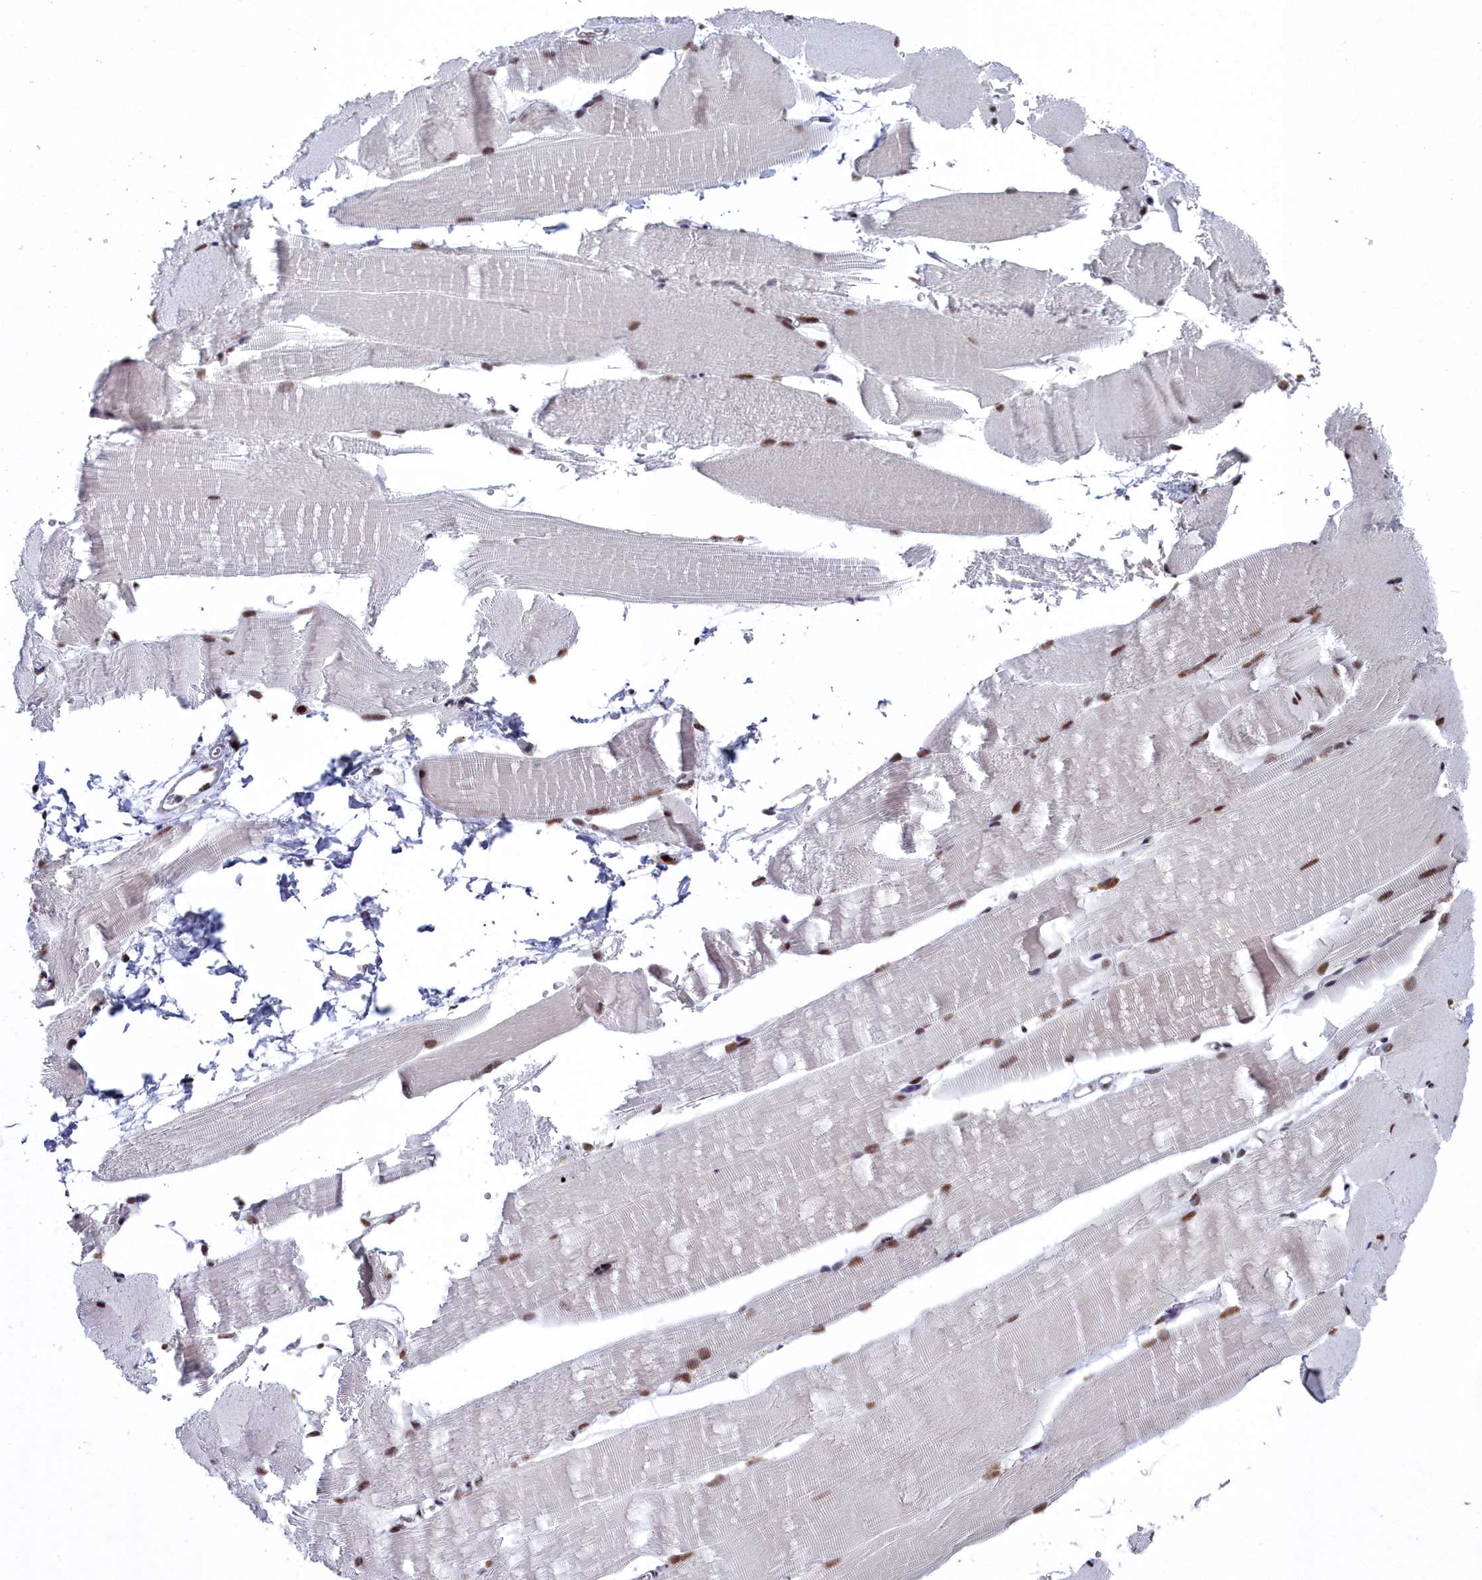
{"staining": {"intensity": "moderate", "quantity": ">75%", "location": "nuclear"}, "tissue": "skeletal muscle", "cell_type": "Myocytes", "image_type": "normal", "snomed": [{"axis": "morphology", "description": "Normal tissue, NOS"}, {"axis": "topography", "description": "Skeletal muscle"}, {"axis": "topography", "description": "Parathyroid gland"}], "caption": "Immunohistochemical staining of unremarkable skeletal muscle demonstrates medium levels of moderate nuclear staining in about >75% of myocytes. Ihc stains the protein of interest in brown and the nuclei are stained blue.", "gene": "SF3B3", "patient": {"sex": "female", "age": 37}}